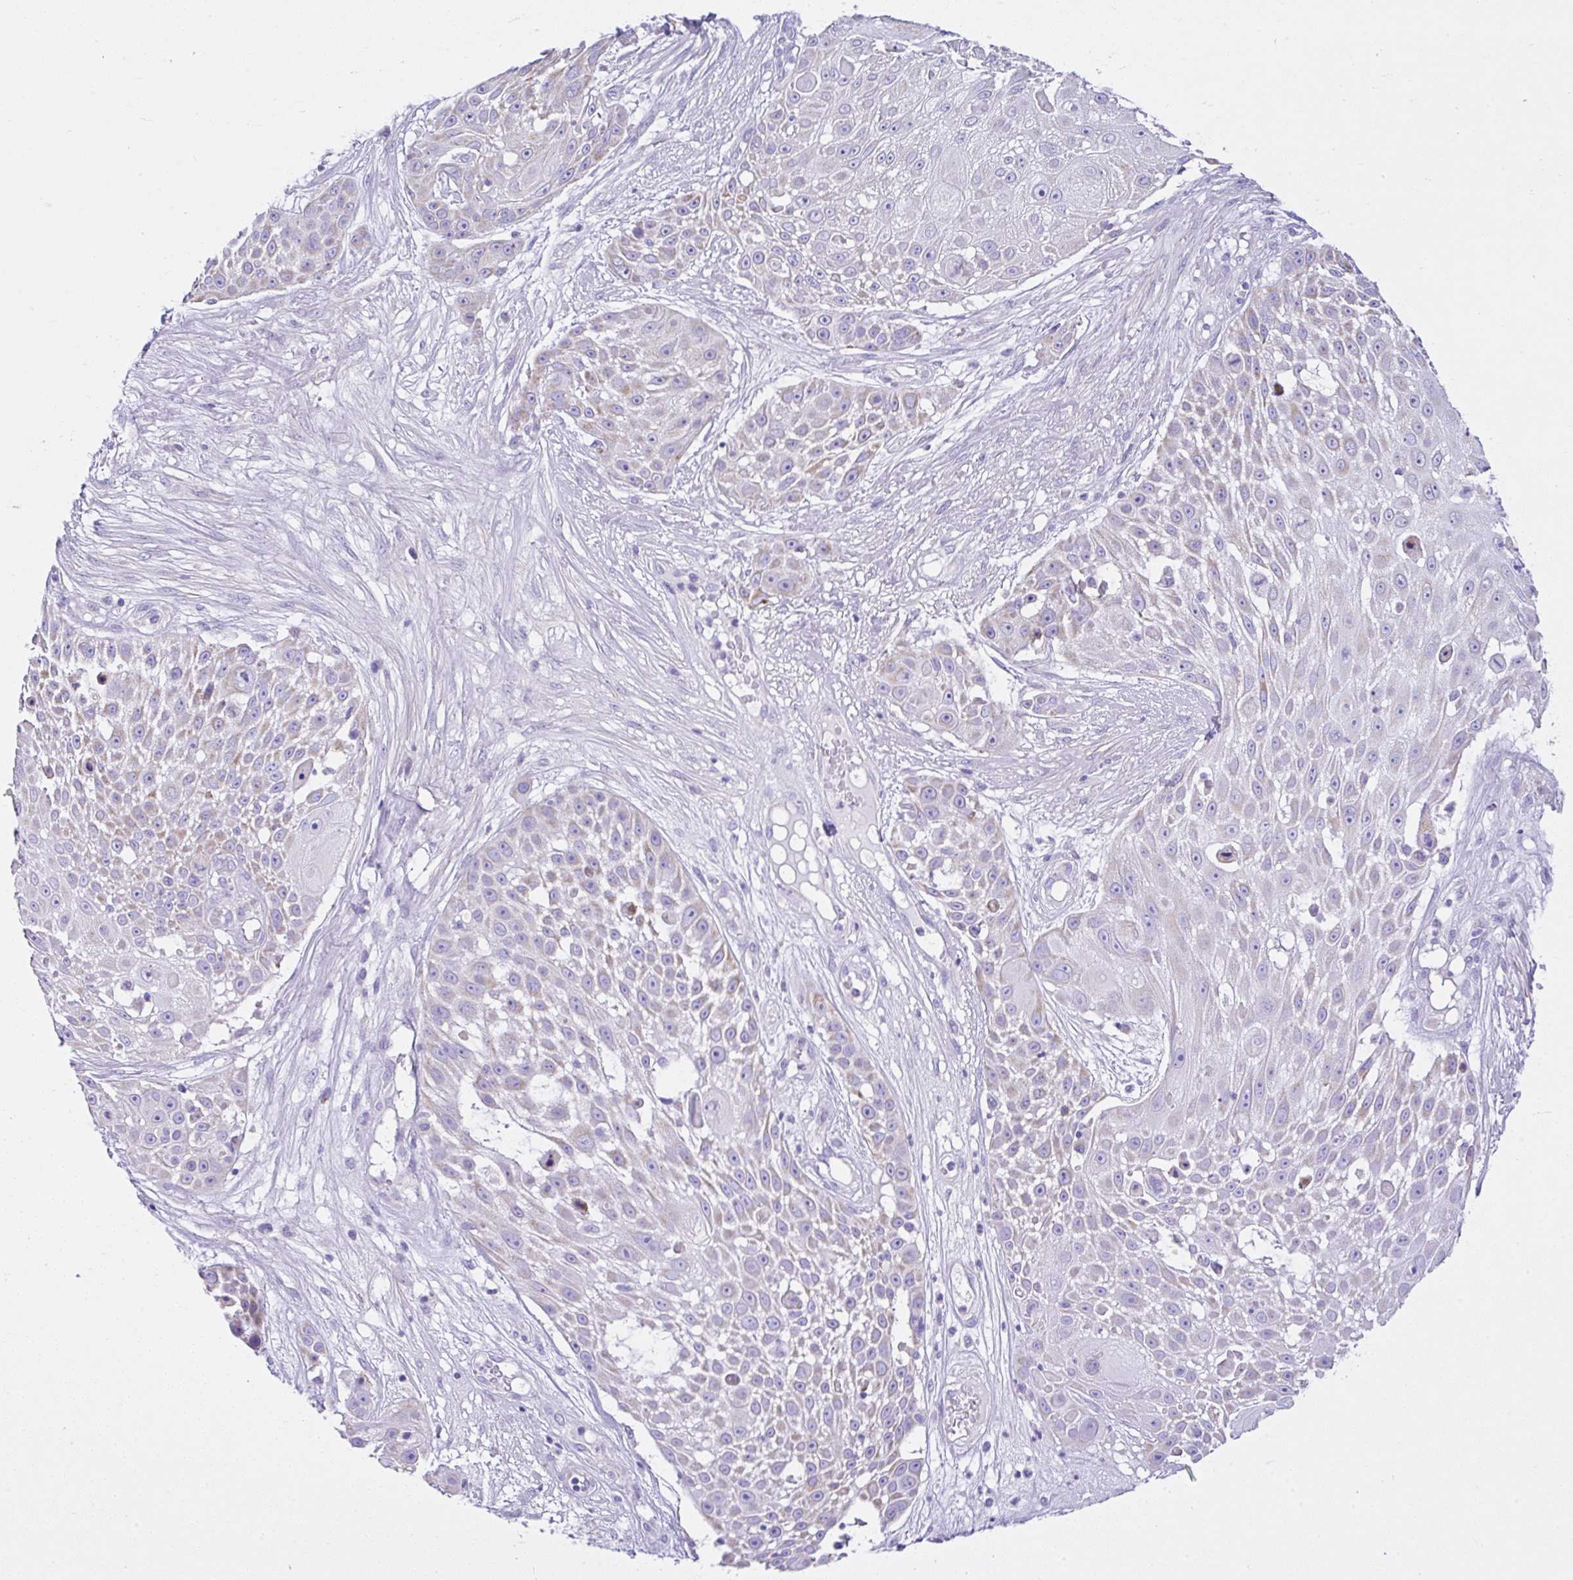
{"staining": {"intensity": "negative", "quantity": "none", "location": "none"}, "tissue": "skin cancer", "cell_type": "Tumor cells", "image_type": "cancer", "snomed": [{"axis": "morphology", "description": "Squamous cell carcinoma, NOS"}, {"axis": "topography", "description": "Skin"}], "caption": "Tumor cells are negative for brown protein staining in squamous cell carcinoma (skin). (DAB (3,3'-diaminobenzidine) immunohistochemistry (IHC), high magnification).", "gene": "SLC13A1", "patient": {"sex": "female", "age": 86}}